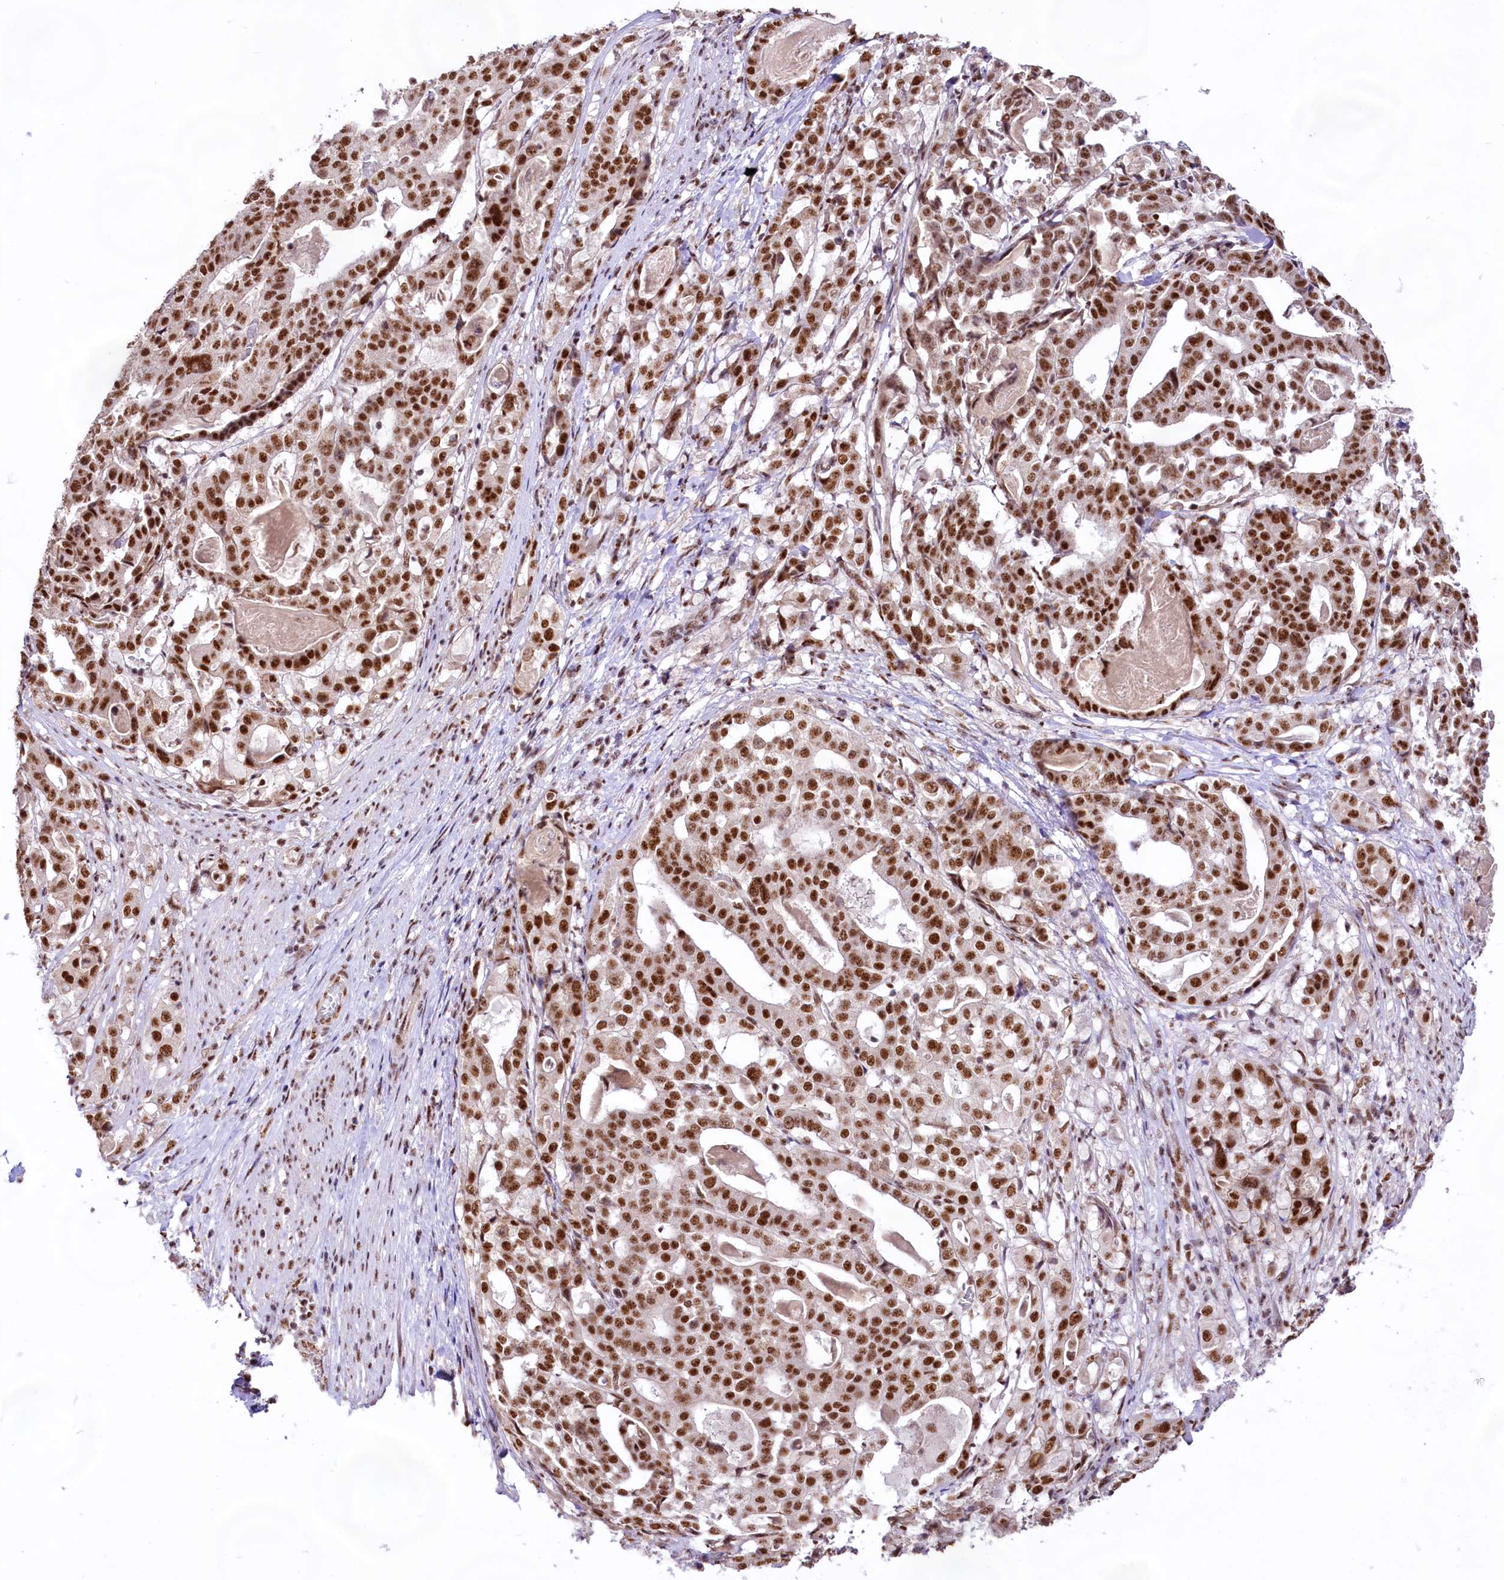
{"staining": {"intensity": "strong", "quantity": ">75%", "location": "nuclear"}, "tissue": "stomach cancer", "cell_type": "Tumor cells", "image_type": "cancer", "snomed": [{"axis": "morphology", "description": "Adenocarcinoma, NOS"}, {"axis": "topography", "description": "Stomach"}], "caption": "Protein expression analysis of human stomach cancer reveals strong nuclear staining in approximately >75% of tumor cells. The staining is performed using DAB brown chromogen to label protein expression. The nuclei are counter-stained blue using hematoxylin.", "gene": "HIRA", "patient": {"sex": "male", "age": 48}}